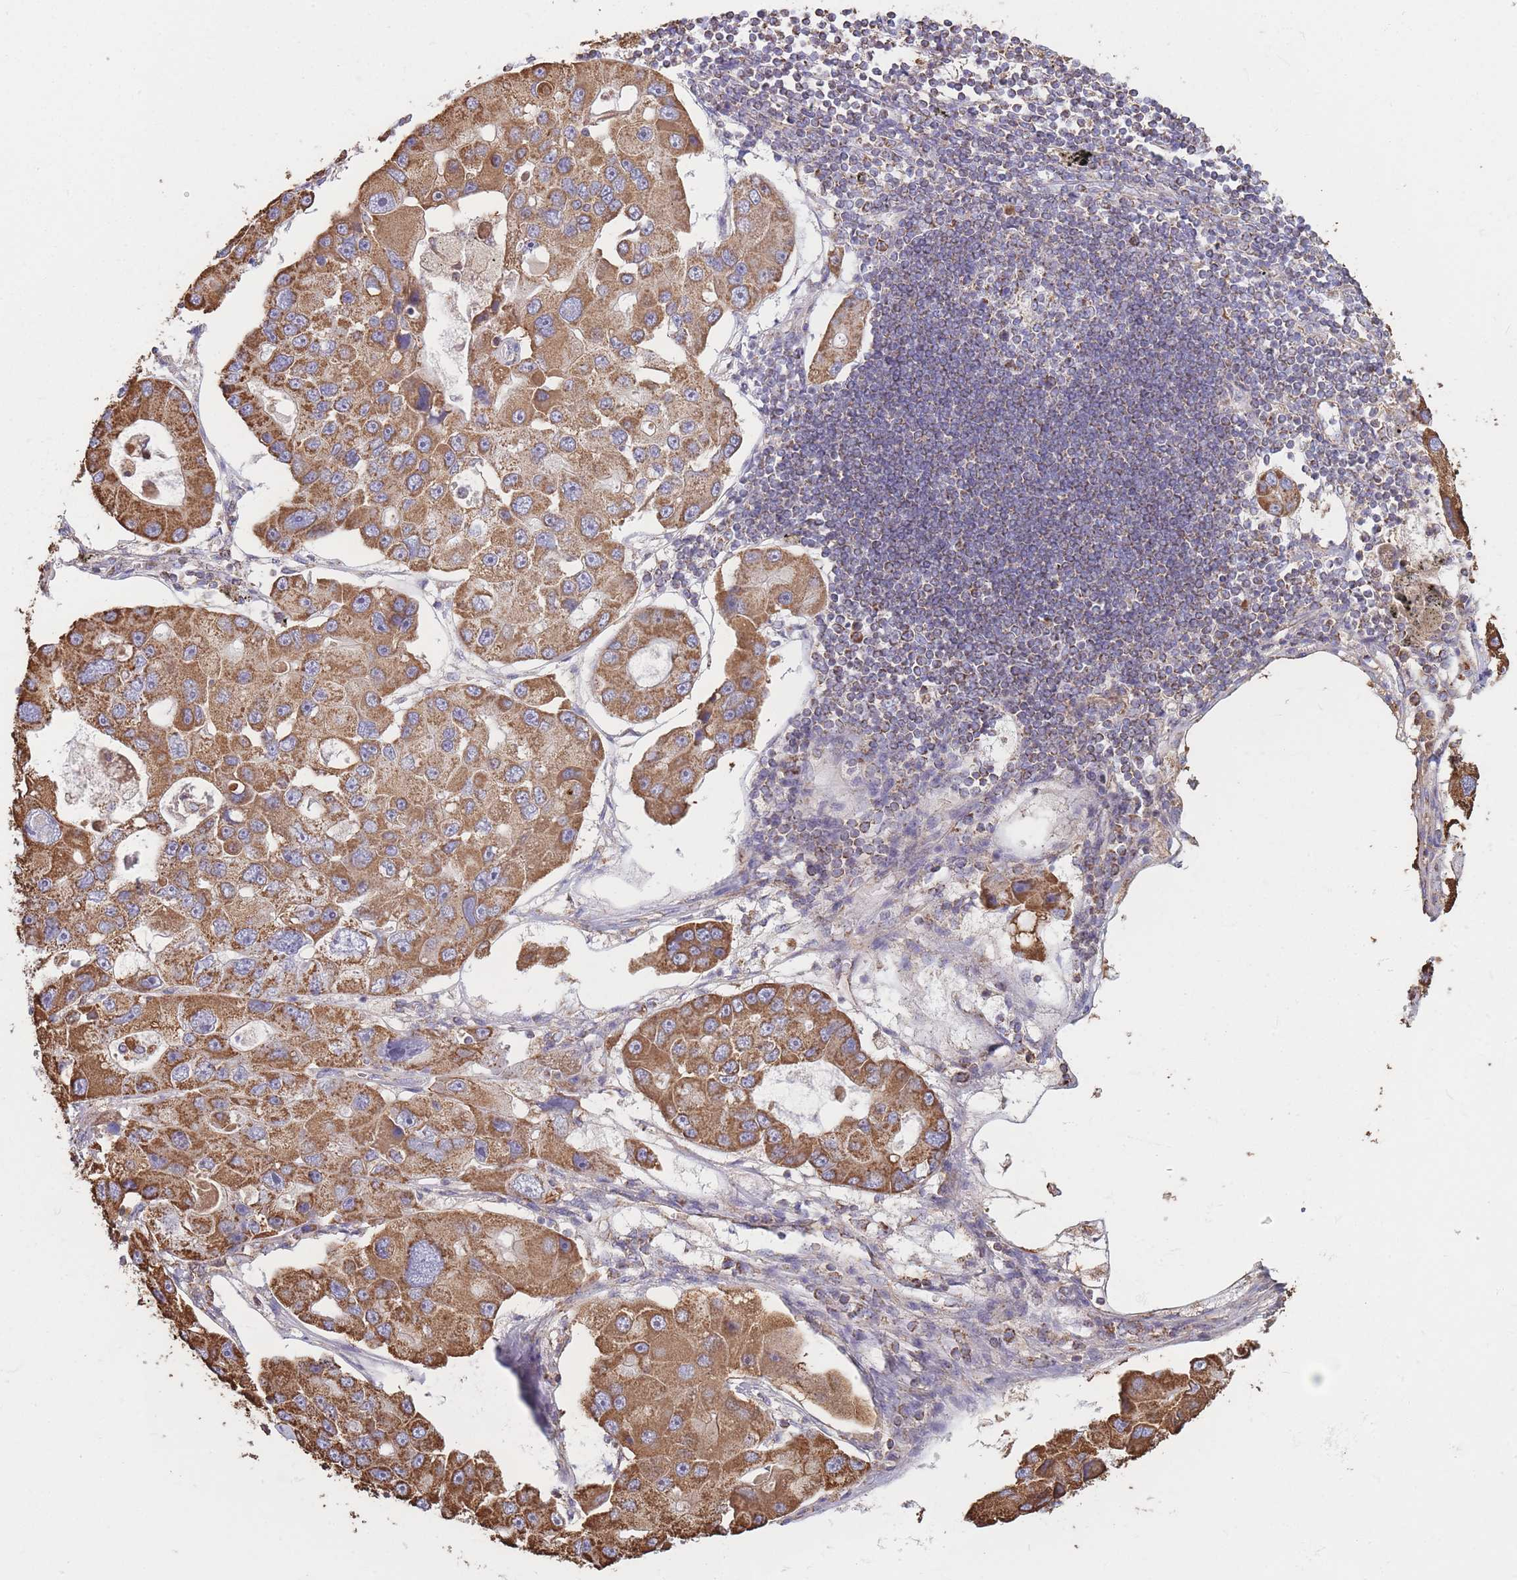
{"staining": {"intensity": "moderate", "quantity": ">75%", "location": "cytoplasmic/membranous"}, "tissue": "lung cancer", "cell_type": "Tumor cells", "image_type": "cancer", "snomed": [{"axis": "morphology", "description": "Adenocarcinoma, NOS"}, {"axis": "topography", "description": "Lung"}], "caption": "High-magnification brightfield microscopy of lung cancer stained with DAB (3,3'-diaminobenzidine) (brown) and counterstained with hematoxylin (blue). tumor cells exhibit moderate cytoplasmic/membranous staining is appreciated in approximately>75% of cells. The protein is shown in brown color, while the nuclei are stained blue.", "gene": "KIF16B", "patient": {"sex": "female", "age": 54}}